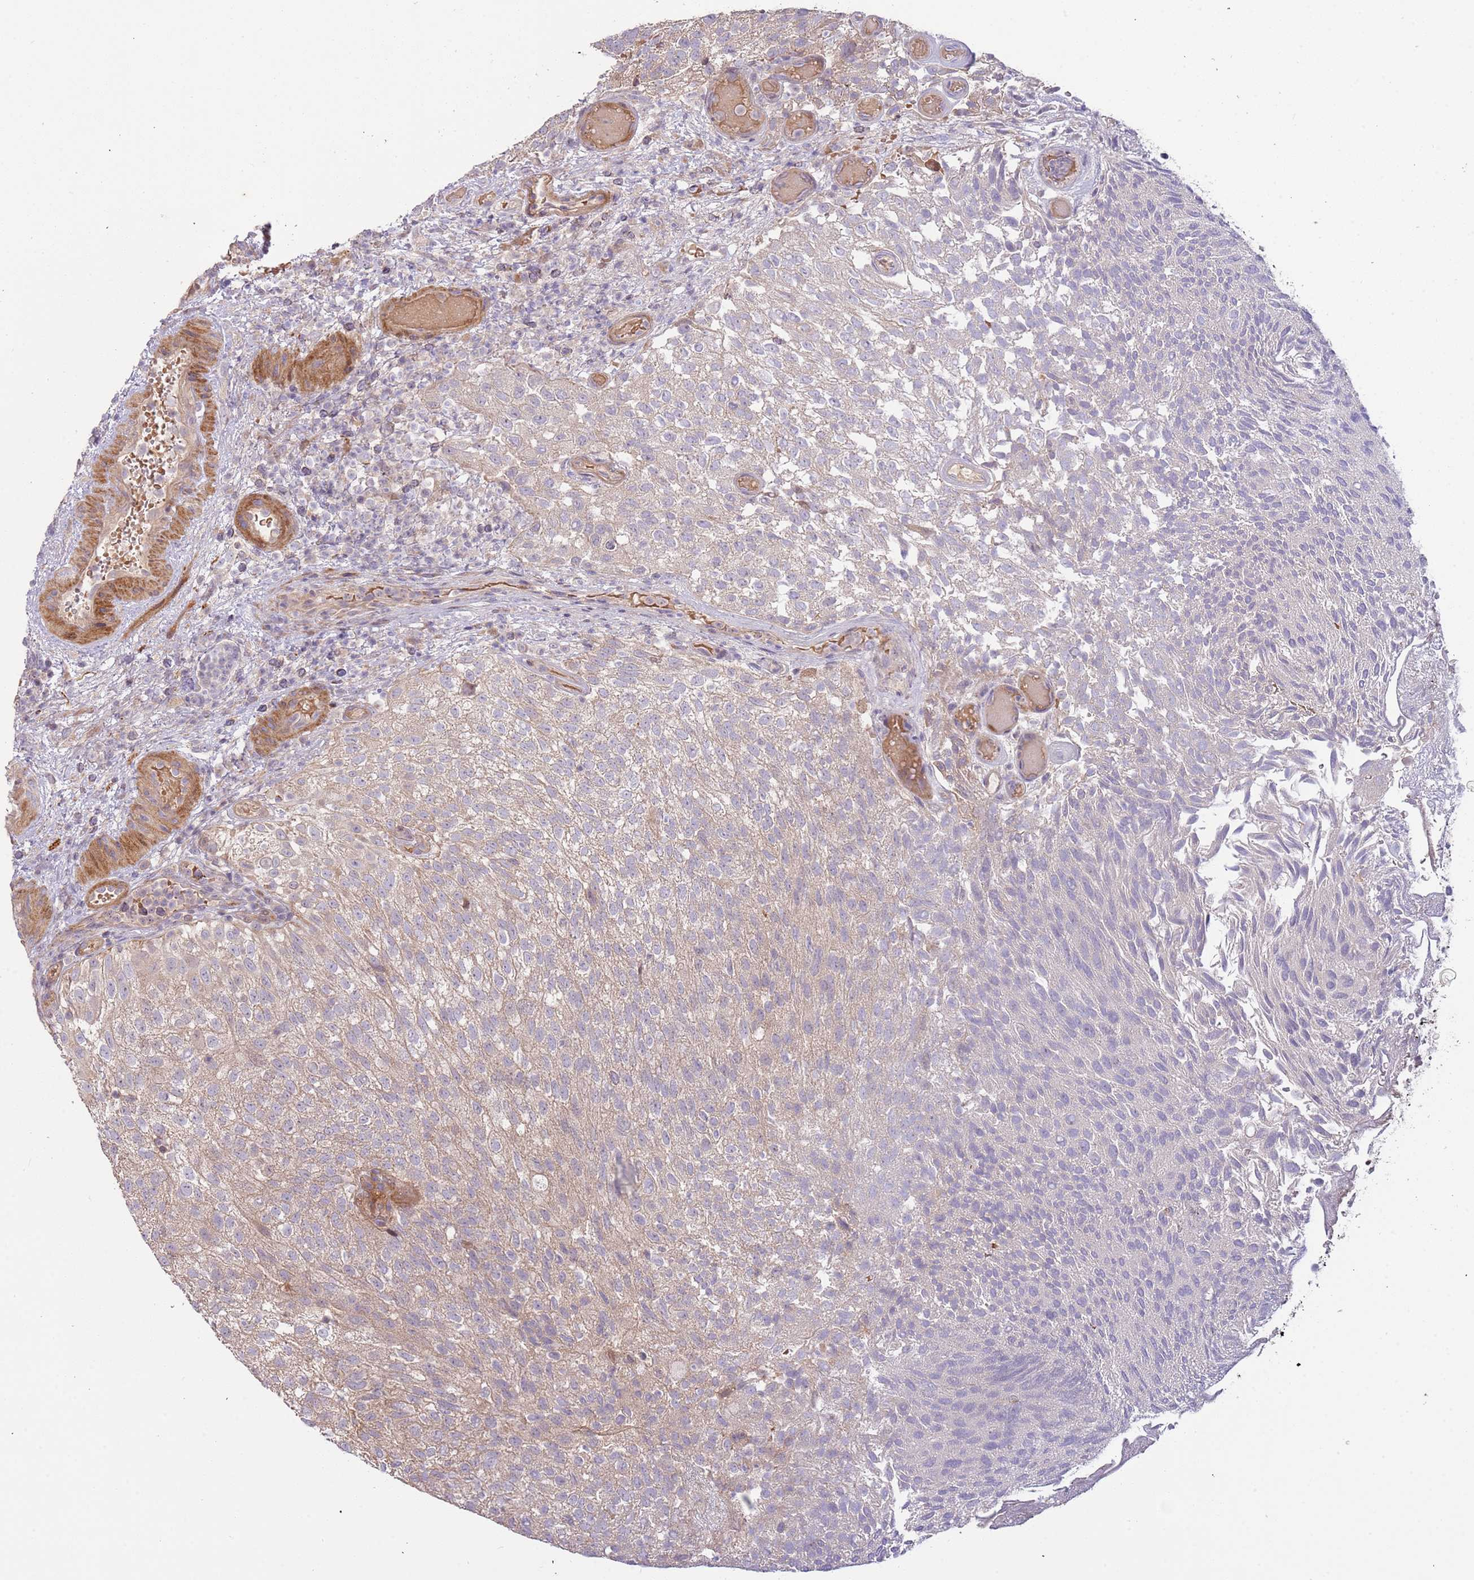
{"staining": {"intensity": "negative", "quantity": "none", "location": "none"}, "tissue": "urothelial cancer", "cell_type": "Tumor cells", "image_type": "cancer", "snomed": [{"axis": "morphology", "description": "Urothelial carcinoma, Low grade"}, {"axis": "topography", "description": "Urinary bladder"}], "caption": "A histopathology image of urothelial cancer stained for a protein reveals no brown staining in tumor cells. (DAB immunohistochemistry (IHC) with hematoxylin counter stain).", "gene": "TRAPPC6B", "patient": {"sex": "male", "age": 78}}